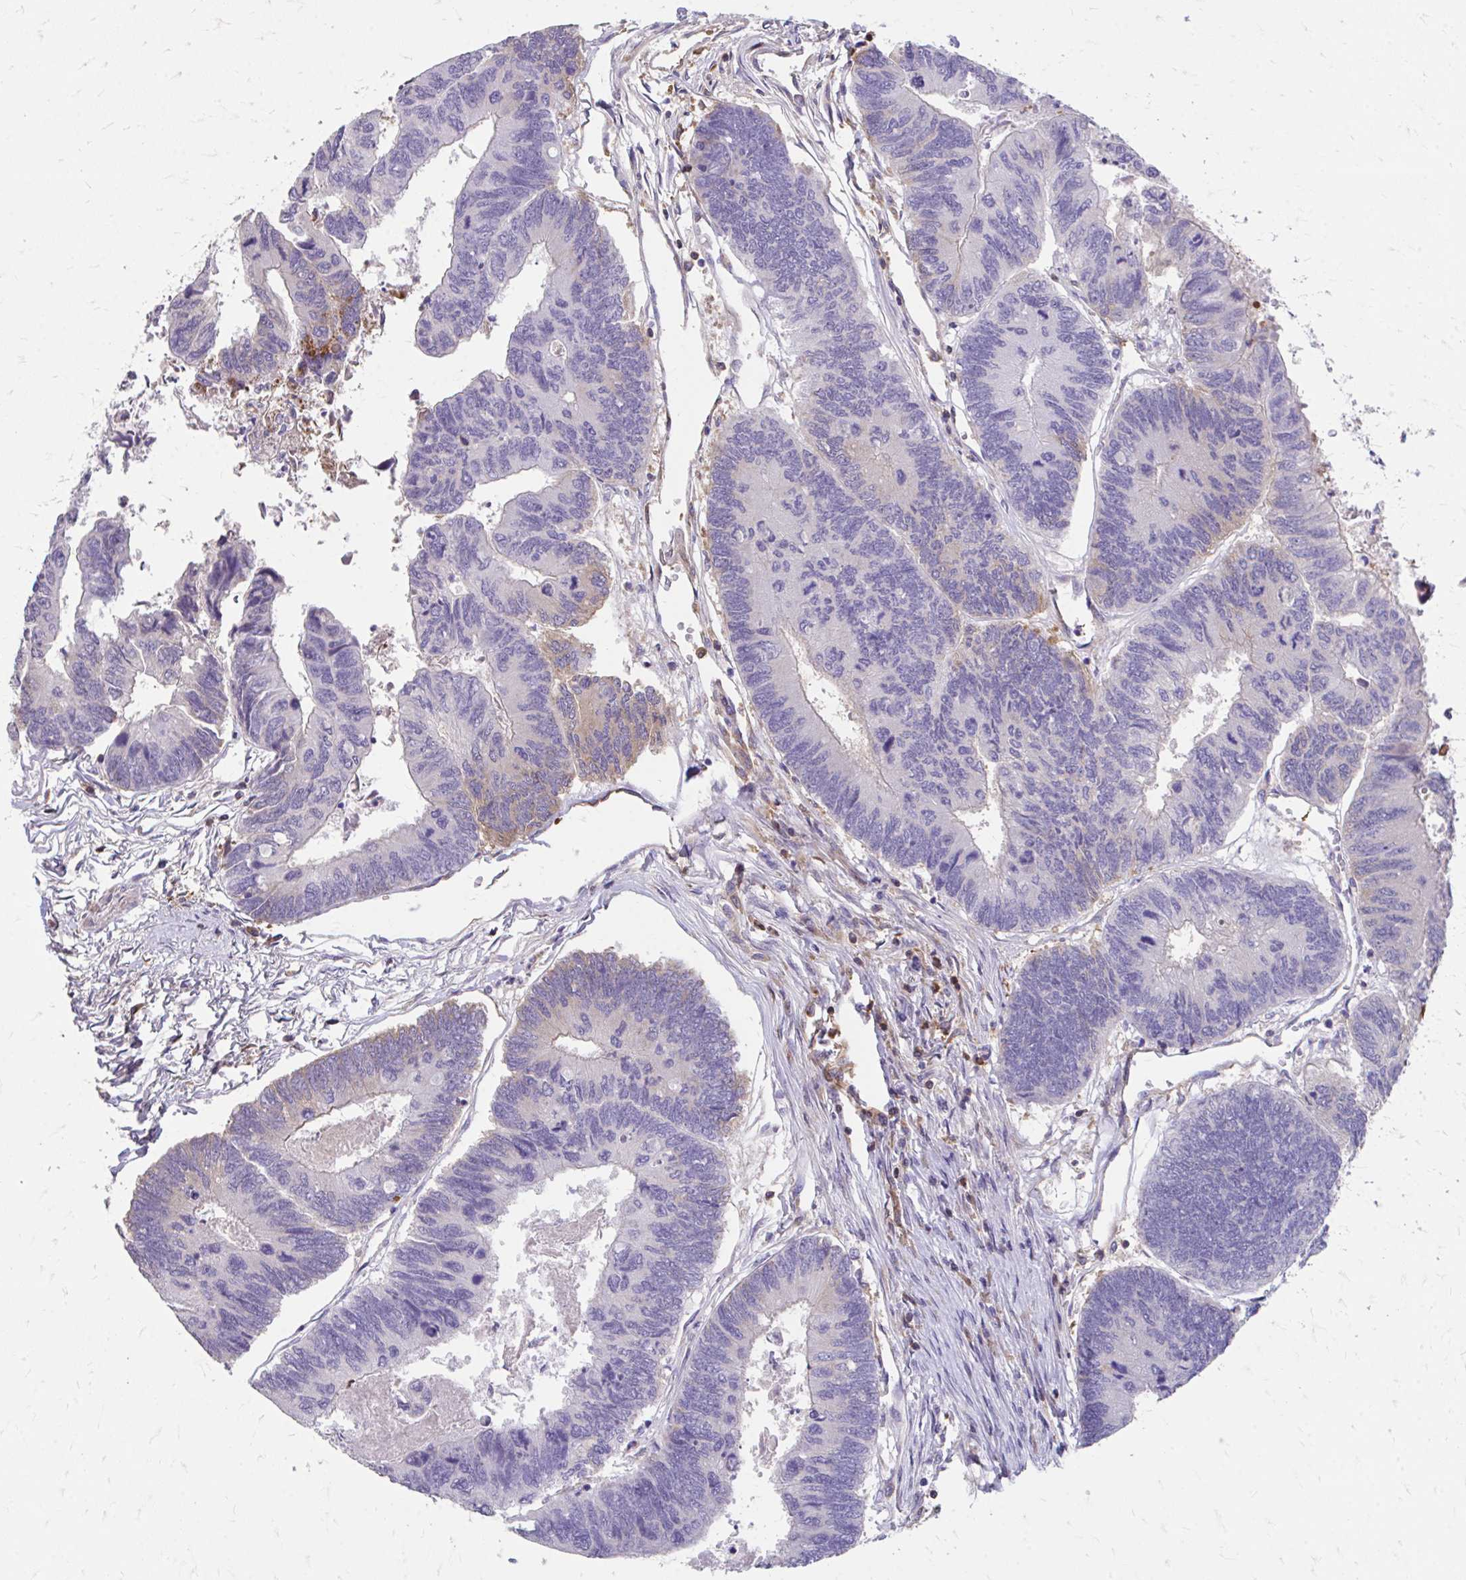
{"staining": {"intensity": "weak", "quantity": "<25%", "location": "cytoplasmic/membranous"}, "tissue": "colorectal cancer", "cell_type": "Tumor cells", "image_type": "cancer", "snomed": [{"axis": "morphology", "description": "Adenocarcinoma, NOS"}, {"axis": "topography", "description": "Colon"}], "caption": "Tumor cells are negative for protein expression in human adenocarcinoma (colorectal).", "gene": "CFH", "patient": {"sex": "female", "age": 67}}